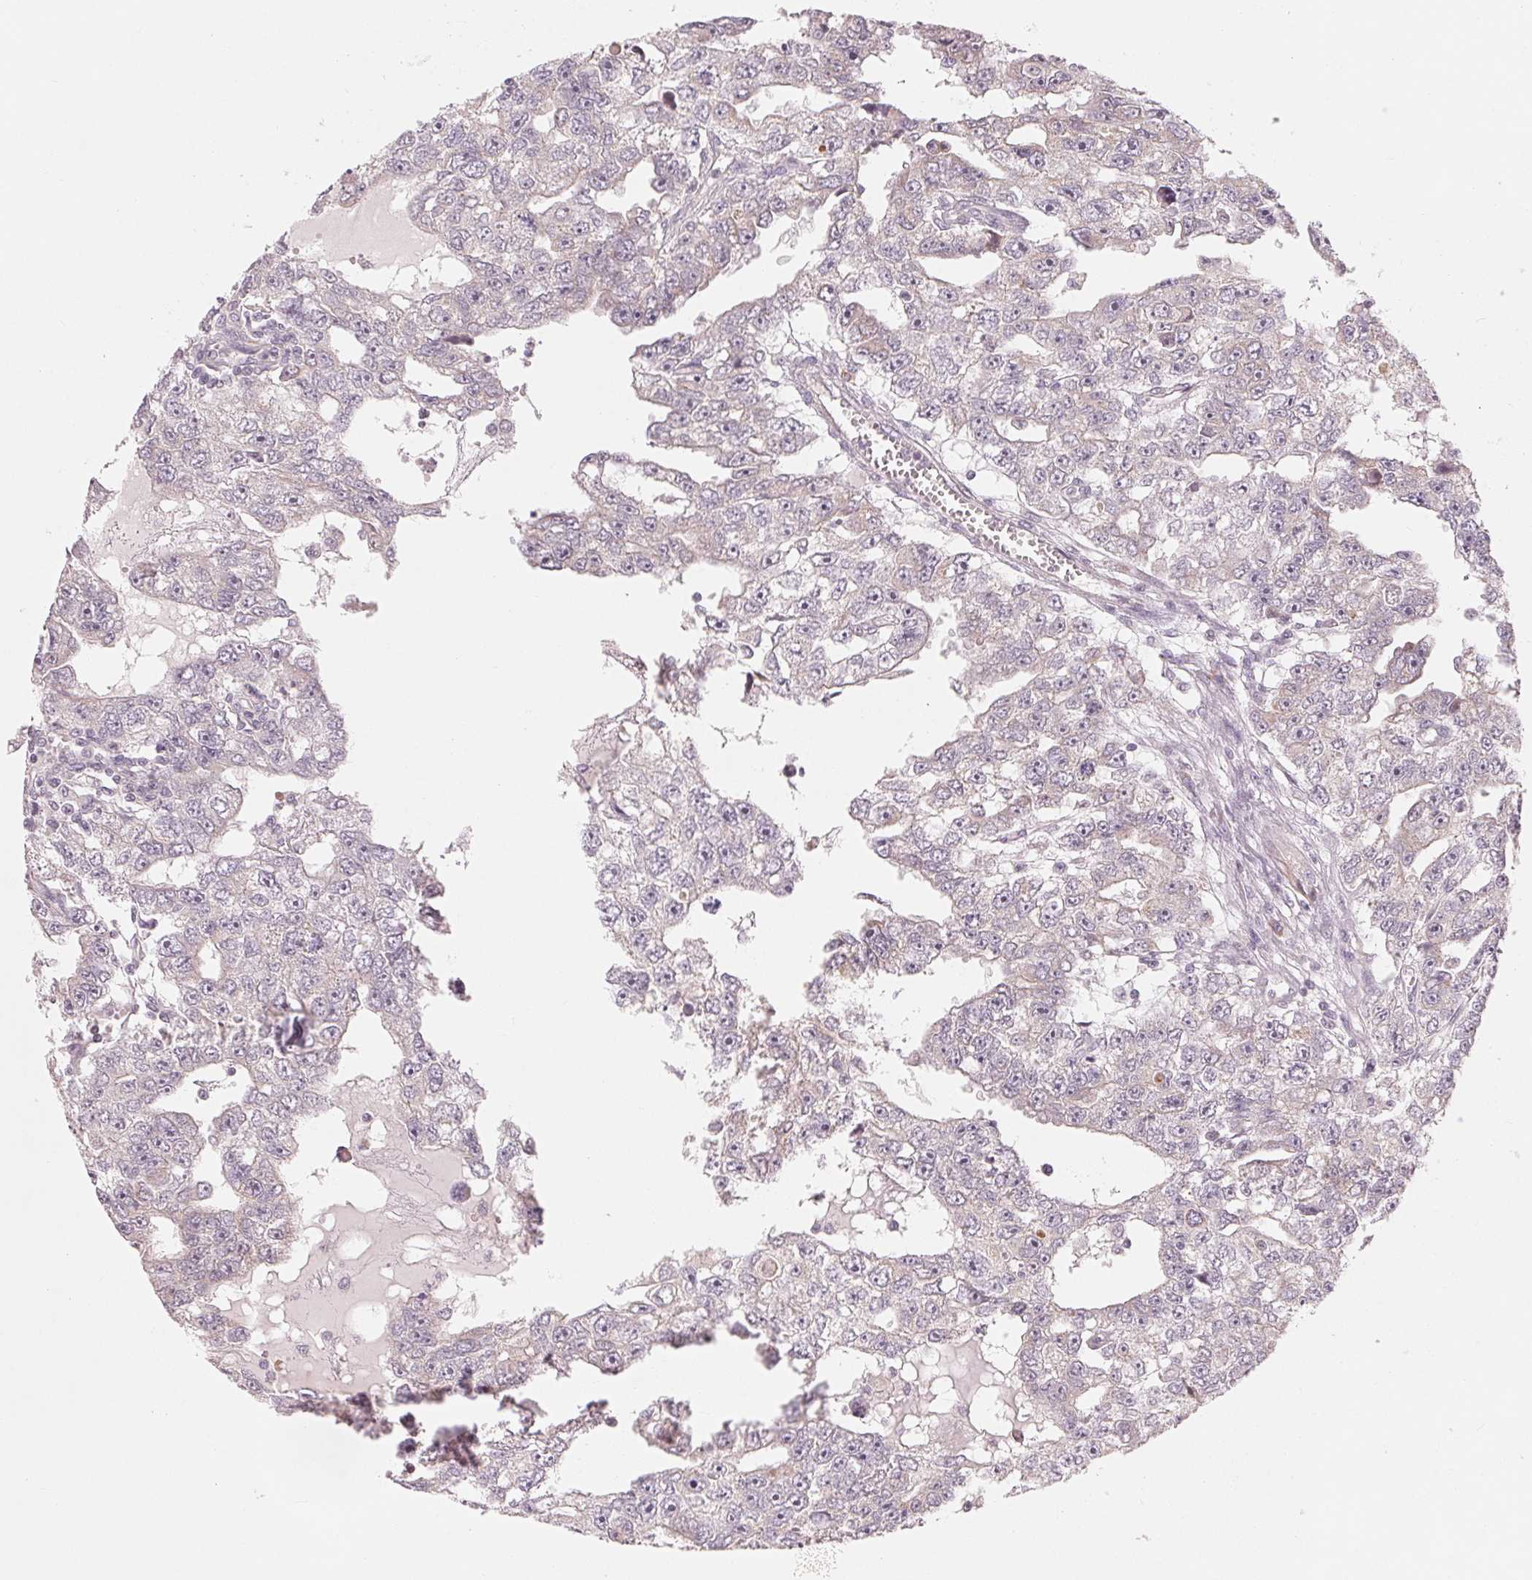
{"staining": {"intensity": "negative", "quantity": "none", "location": "none"}, "tissue": "testis cancer", "cell_type": "Tumor cells", "image_type": "cancer", "snomed": [{"axis": "morphology", "description": "Carcinoma, Embryonal, NOS"}, {"axis": "topography", "description": "Testis"}], "caption": "The photomicrograph demonstrates no staining of tumor cells in testis cancer (embryonal carcinoma).", "gene": "DENND2C", "patient": {"sex": "male", "age": 20}}